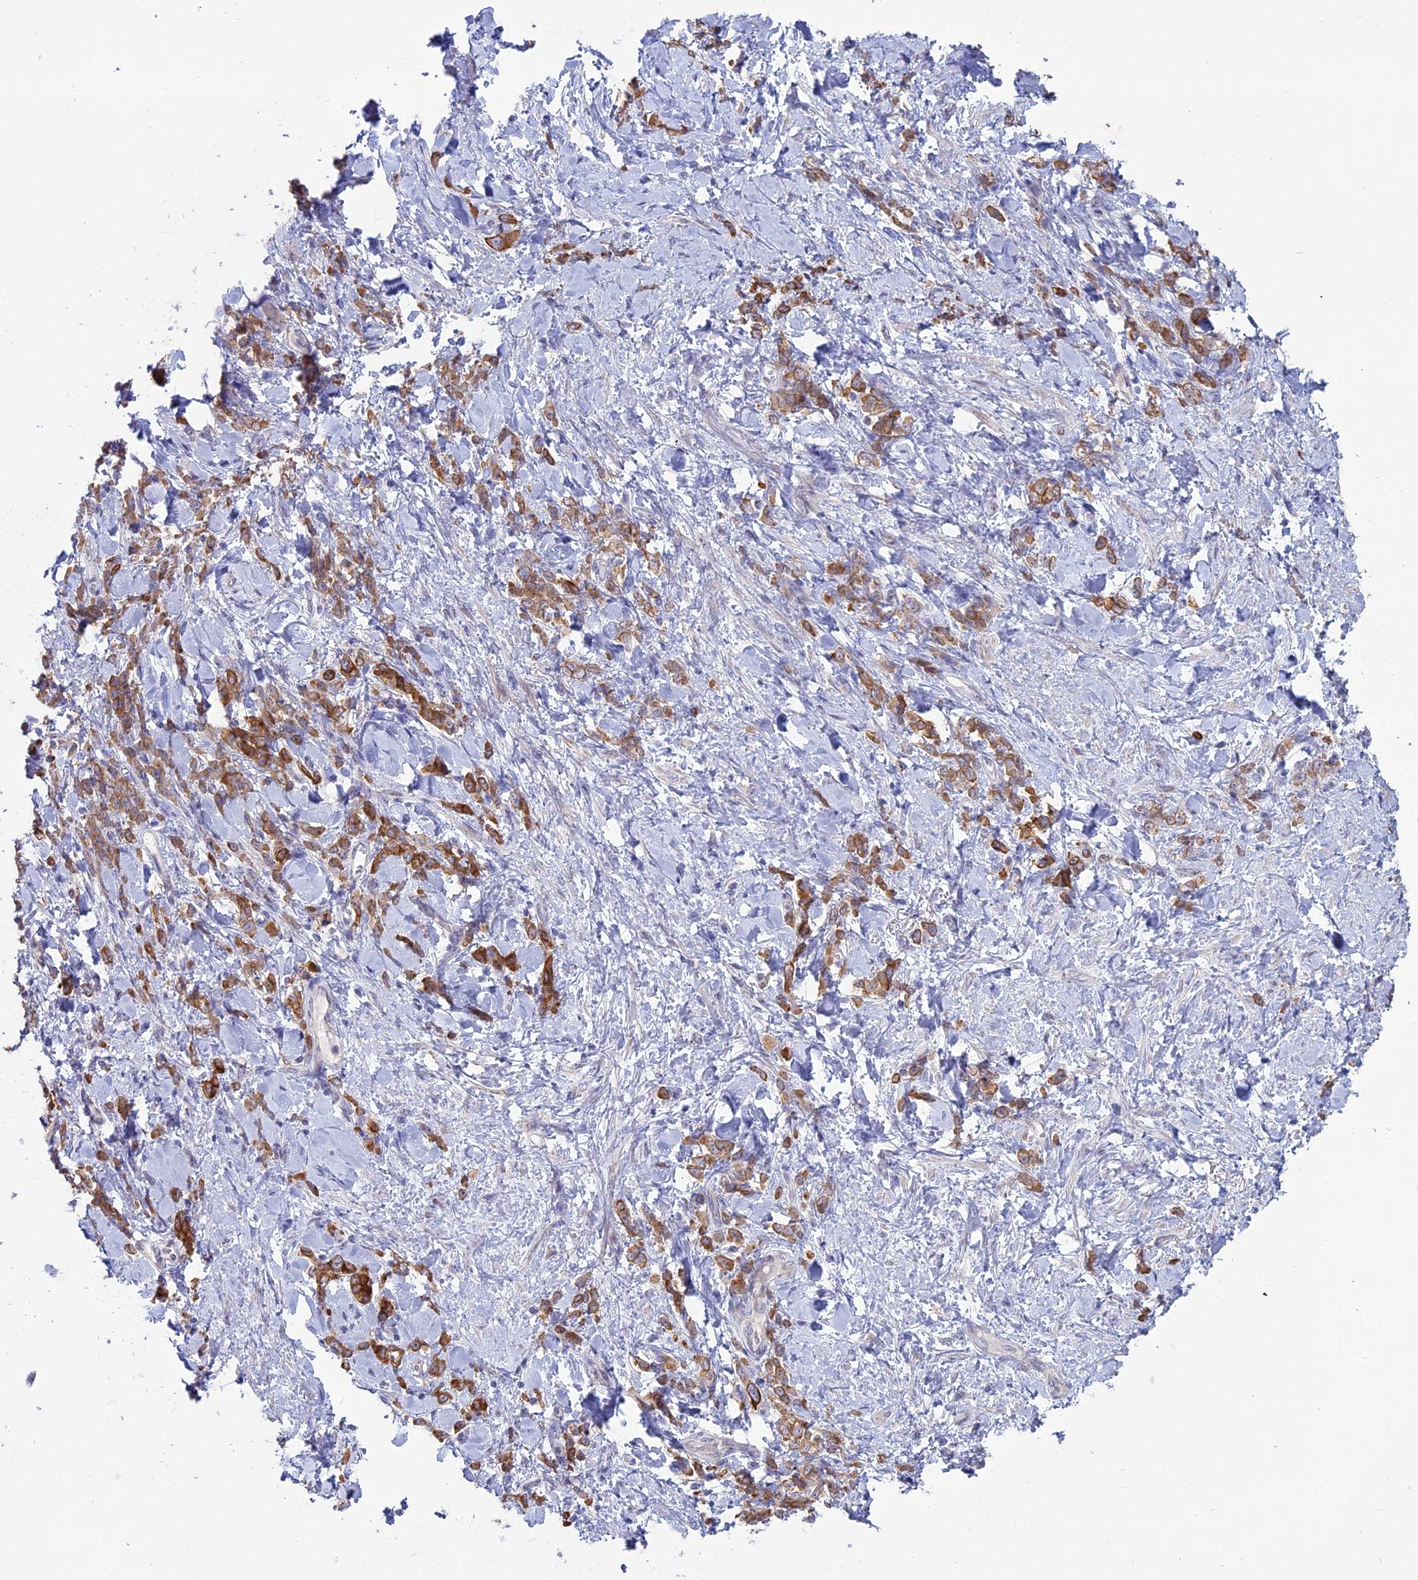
{"staining": {"intensity": "moderate", "quantity": ">75%", "location": "cytoplasmic/membranous"}, "tissue": "stomach cancer", "cell_type": "Tumor cells", "image_type": "cancer", "snomed": [{"axis": "morphology", "description": "Normal tissue, NOS"}, {"axis": "morphology", "description": "Adenocarcinoma, NOS"}, {"axis": "topography", "description": "Stomach"}], "caption": "A histopathology image showing moderate cytoplasmic/membranous positivity in approximately >75% of tumor cells in stomach cancer, as visualized by brown immunohistochemical staining.", "gene": "MYO5B", "patient": {"sex": "male", "age": 82}}